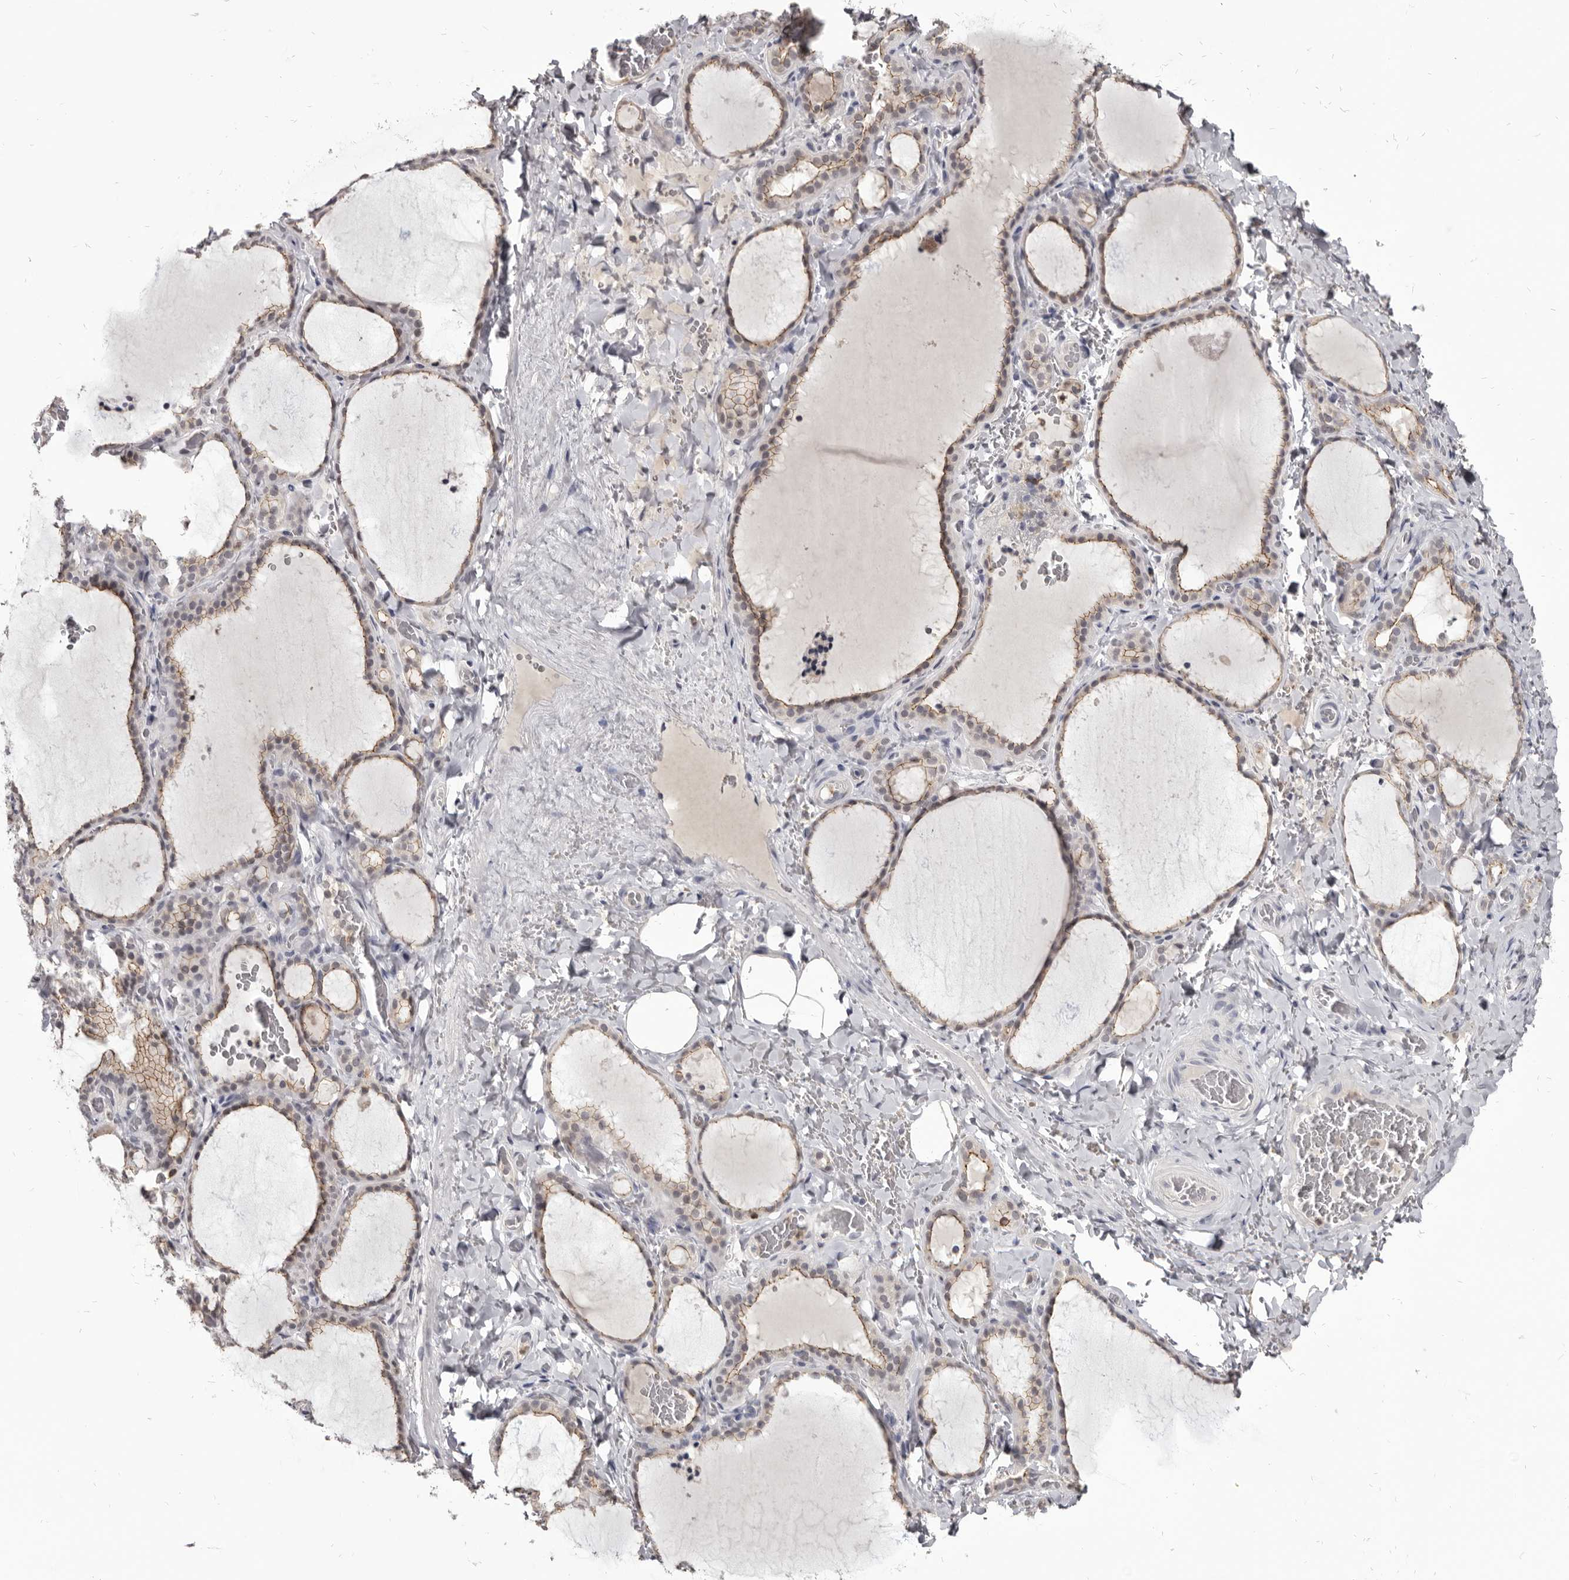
{"staining": {"intensity": "moderate", "quantity": "25%-75%", "location": "cytoplasmic/membranous"}, "tissue": "thyroid gland", "cell_type": "Glandular cells", "image_type": "normal", "snomed": [{"axis": "morphology", "description": "Normal tissue, NOS"}, {"axis": "topography", "description": "Thyroid gland"}], "caption": "Immunohistochemistry histopathology image of benign thyroid gland stained for a protein (brown), which reveals medium levels of moderate cytoplasmic/membranous positivity in approximately 25%-75% of glandular cells.", "gene": "CGN", "patient": {"sex": "female", "age": 22}}